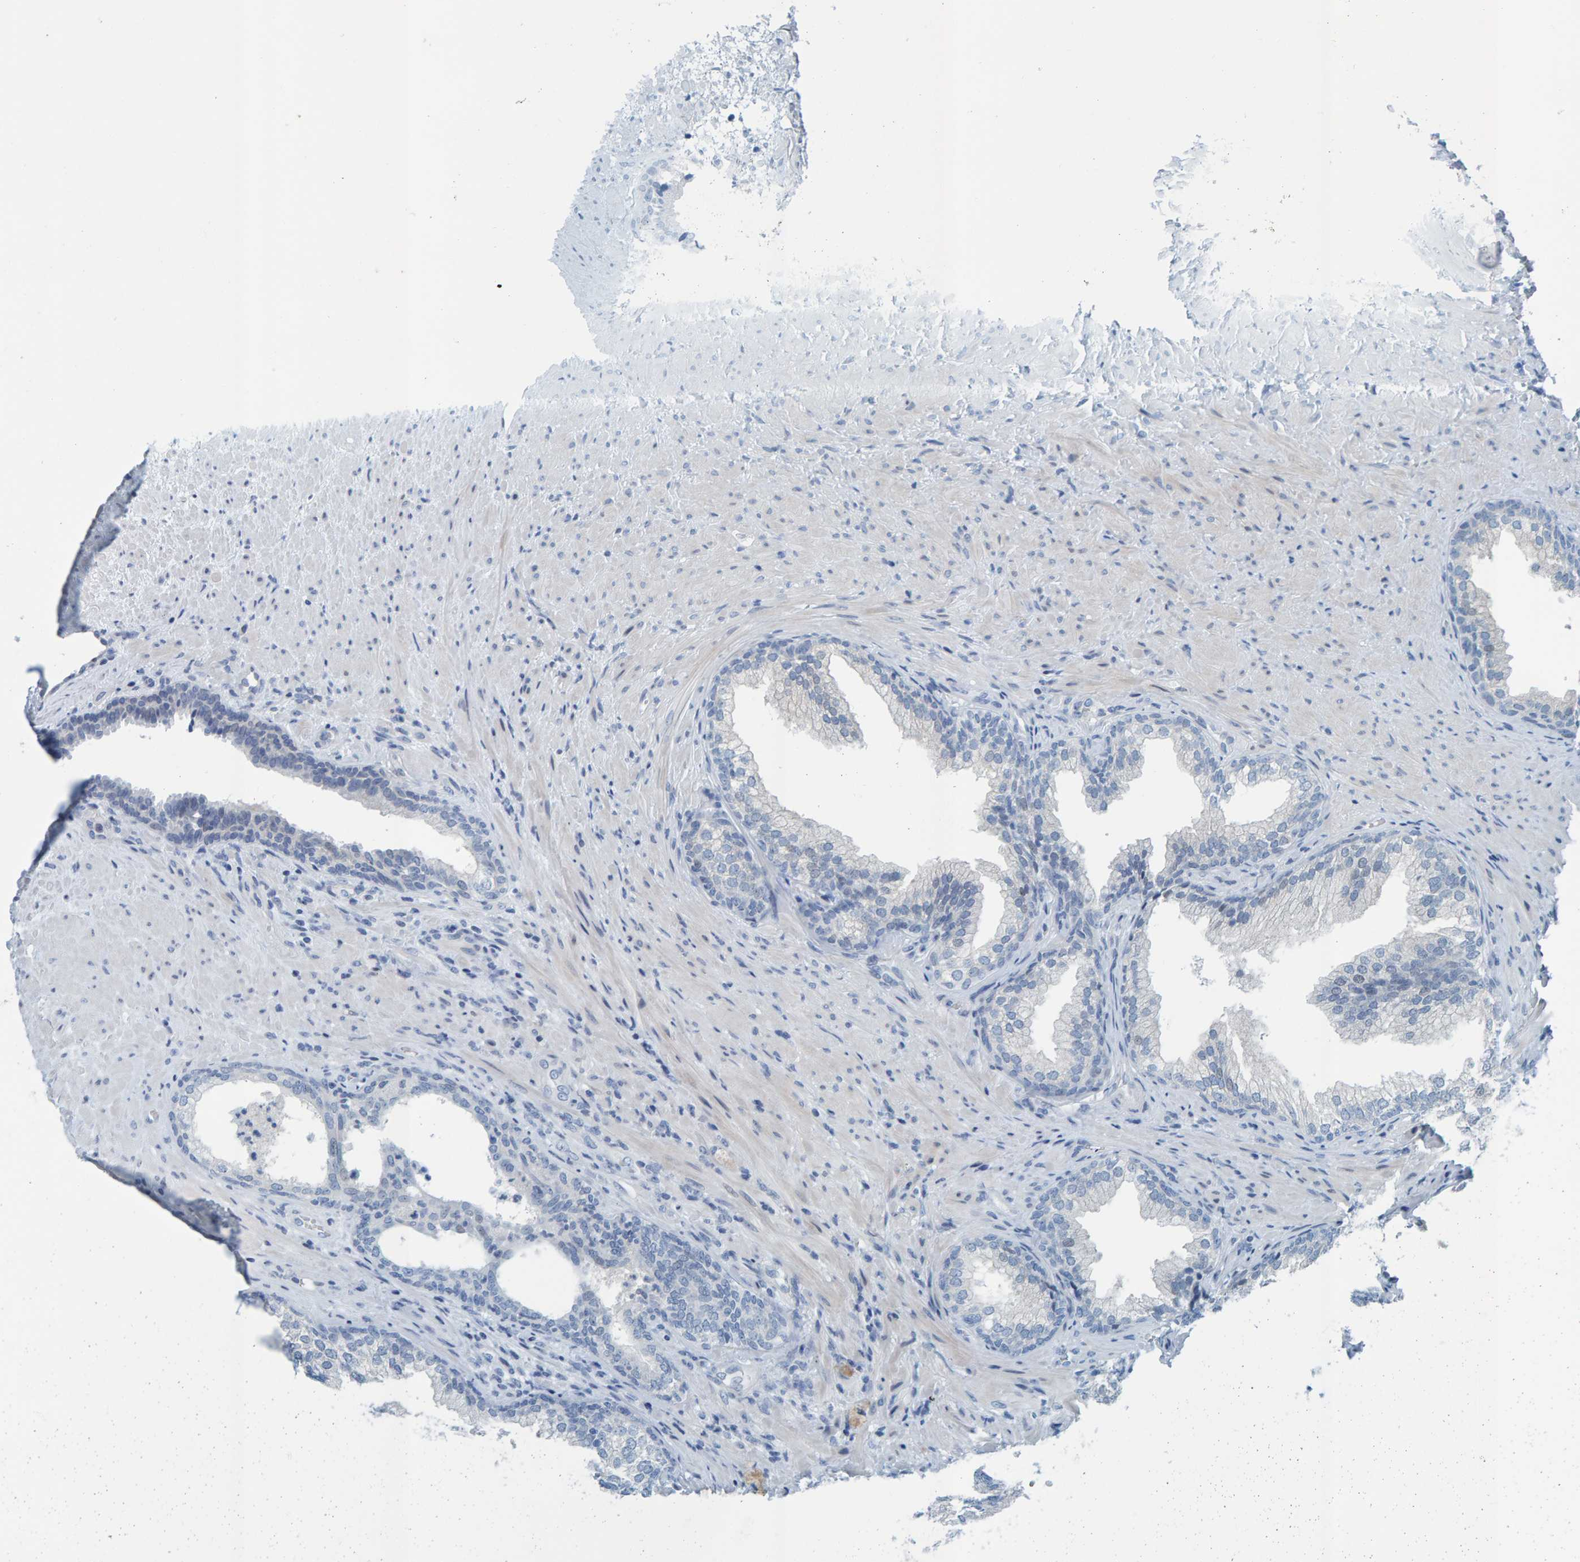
{"staining": {"intensity": "negative", "quantity": "none", "location": "none"}, "tissue": "prostate", "cell_type": "Glandular cells", "image_type": "normal", "snomed": [{"axis": "morphology", "description": "Normal tissue, NOS"}, {"axis": "topography", "description": "Prostate"}], "caption": "The IHC image has no significant positivity in glandular cells of prostate.", "gene": "CNP", "patient": {"sex": "male", "age": 76}}